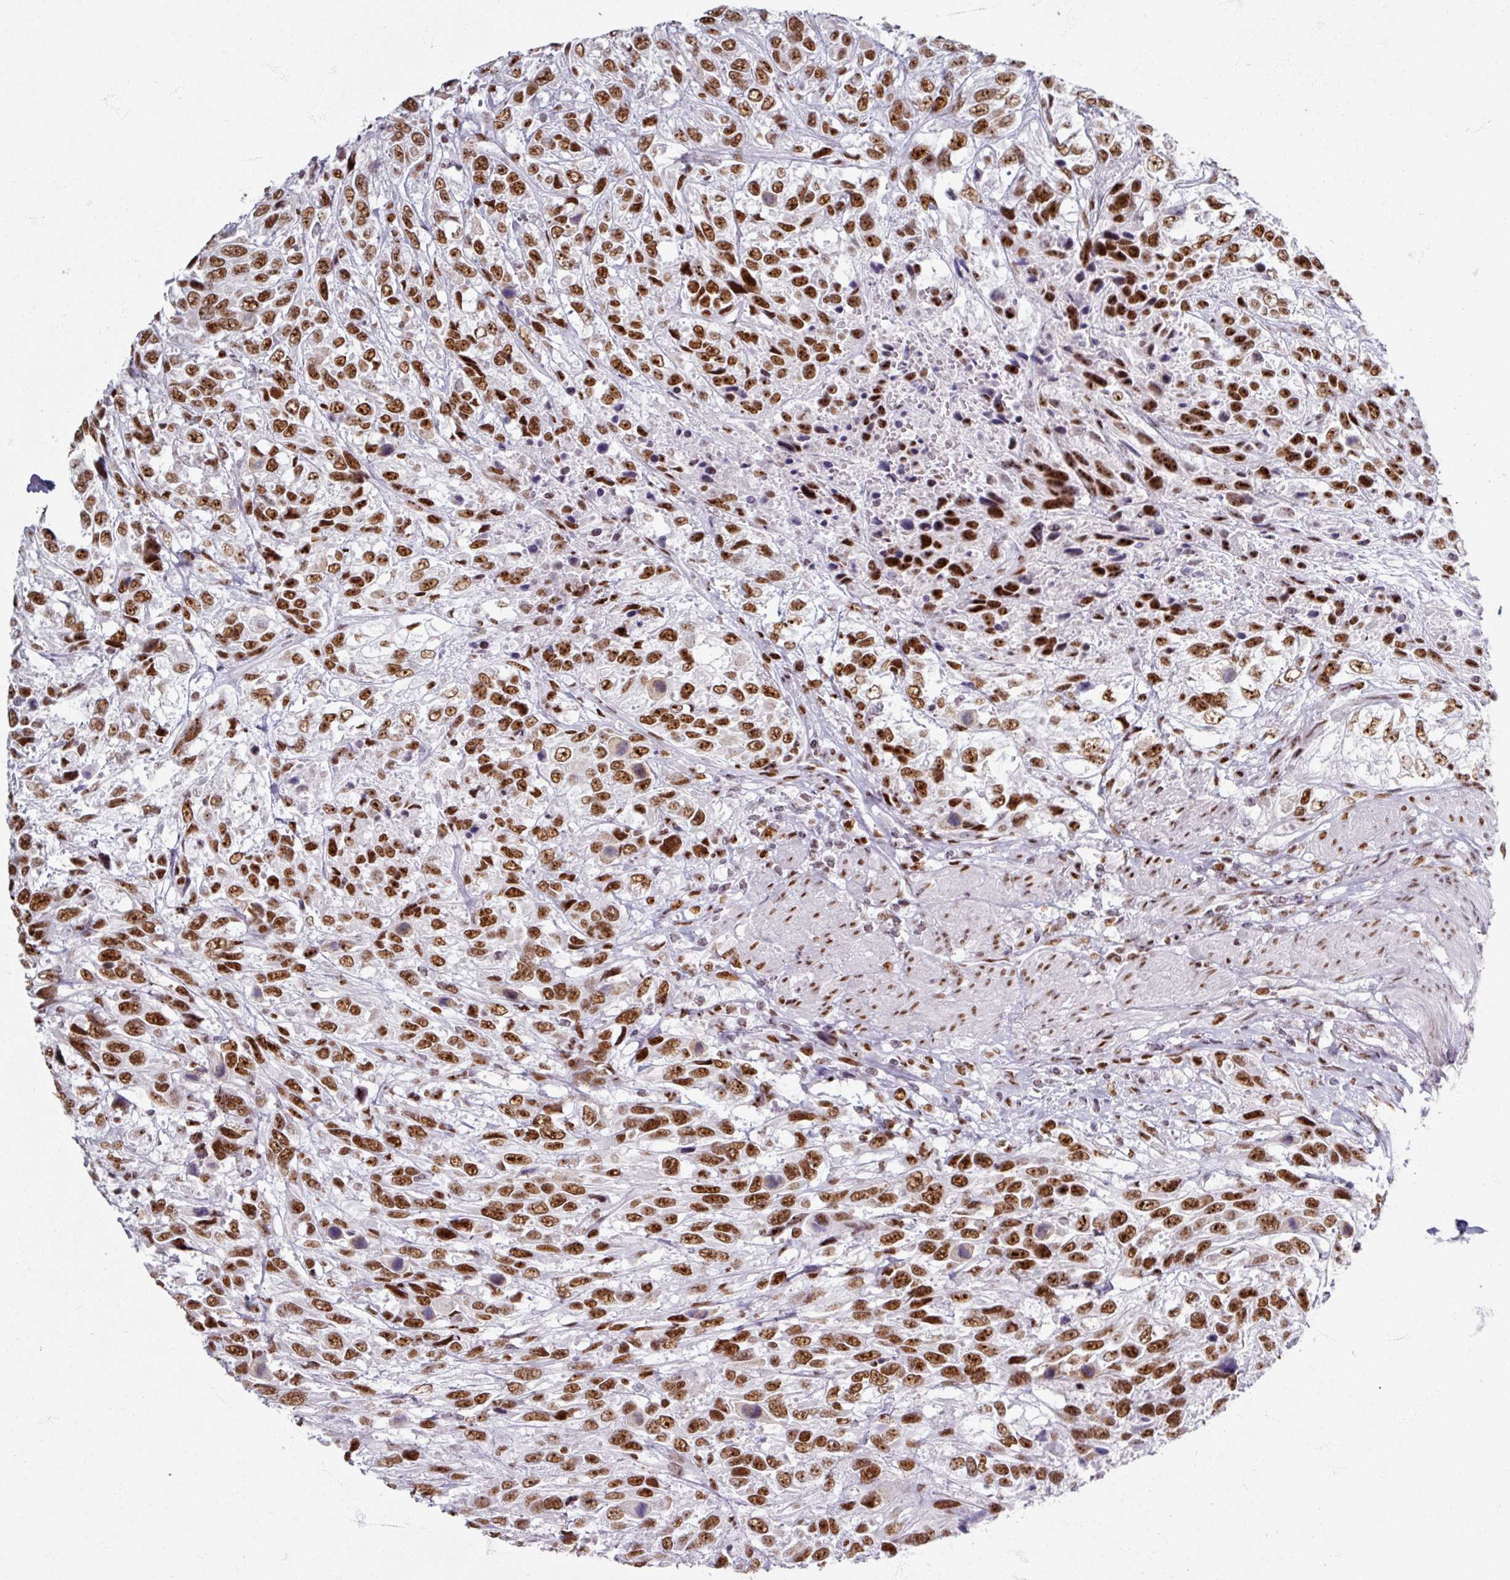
{"staining": {"intensity": "strong", "quantity": ">75%", "location": "nuclear"}, "tissue": "urothelial cancer", "cell_type": "Tumor cells", "image_type": "cancer", "snomed": [{"axis": "morphology", "description": "Urothelial carcinoma, High grade"}, {"axis": "topography", "description": "Urinary bladder"}], "caption": "Protein analysis of high-grade urothelial carcinoma tissue exhibits strong nuclear expression in about >75% of tumor cells.", "gene": "ADAR", "patient": {"sex": "female", "age": 70}}